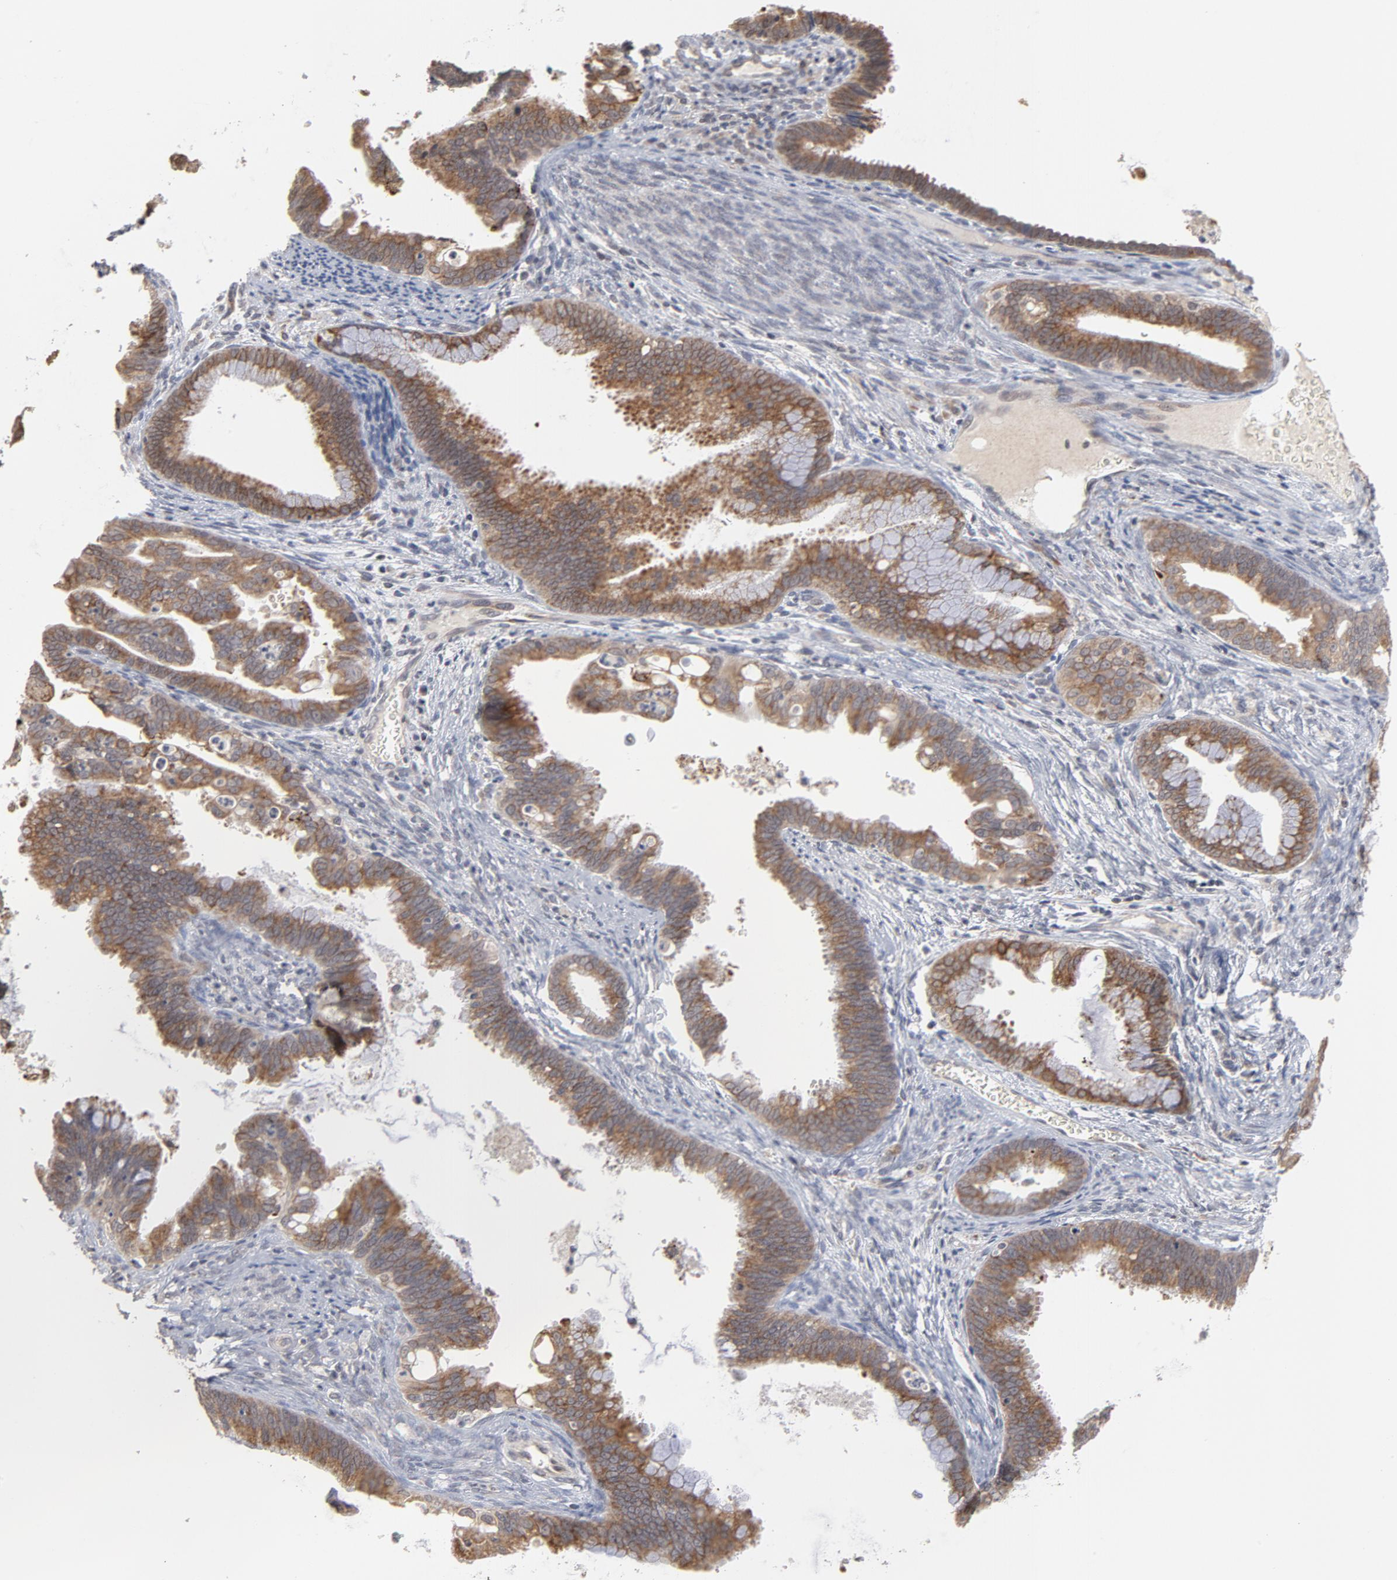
{"staining": {"intensity": "moderate", "quantity": ">75%", "location": "cytoplasmic/membranous"}, "tissue": "cervical cancer", "cell_type": "Tumor cells", "image_type": "cancer", "snomed": [{"axis": "morphology", "description": "Adenocarcinoma, NOS"}, {"axis": "topography", "description": "Cervix"}], "caption": "The micrograph exhibits a brown stain indicating the presence of a protein in the cytoplasmic/membranous of tumor cells in cervical cancer (adenocarcinoma).", "gene": "ARIH1", "patient": {"sex": "female", "age": 47}}